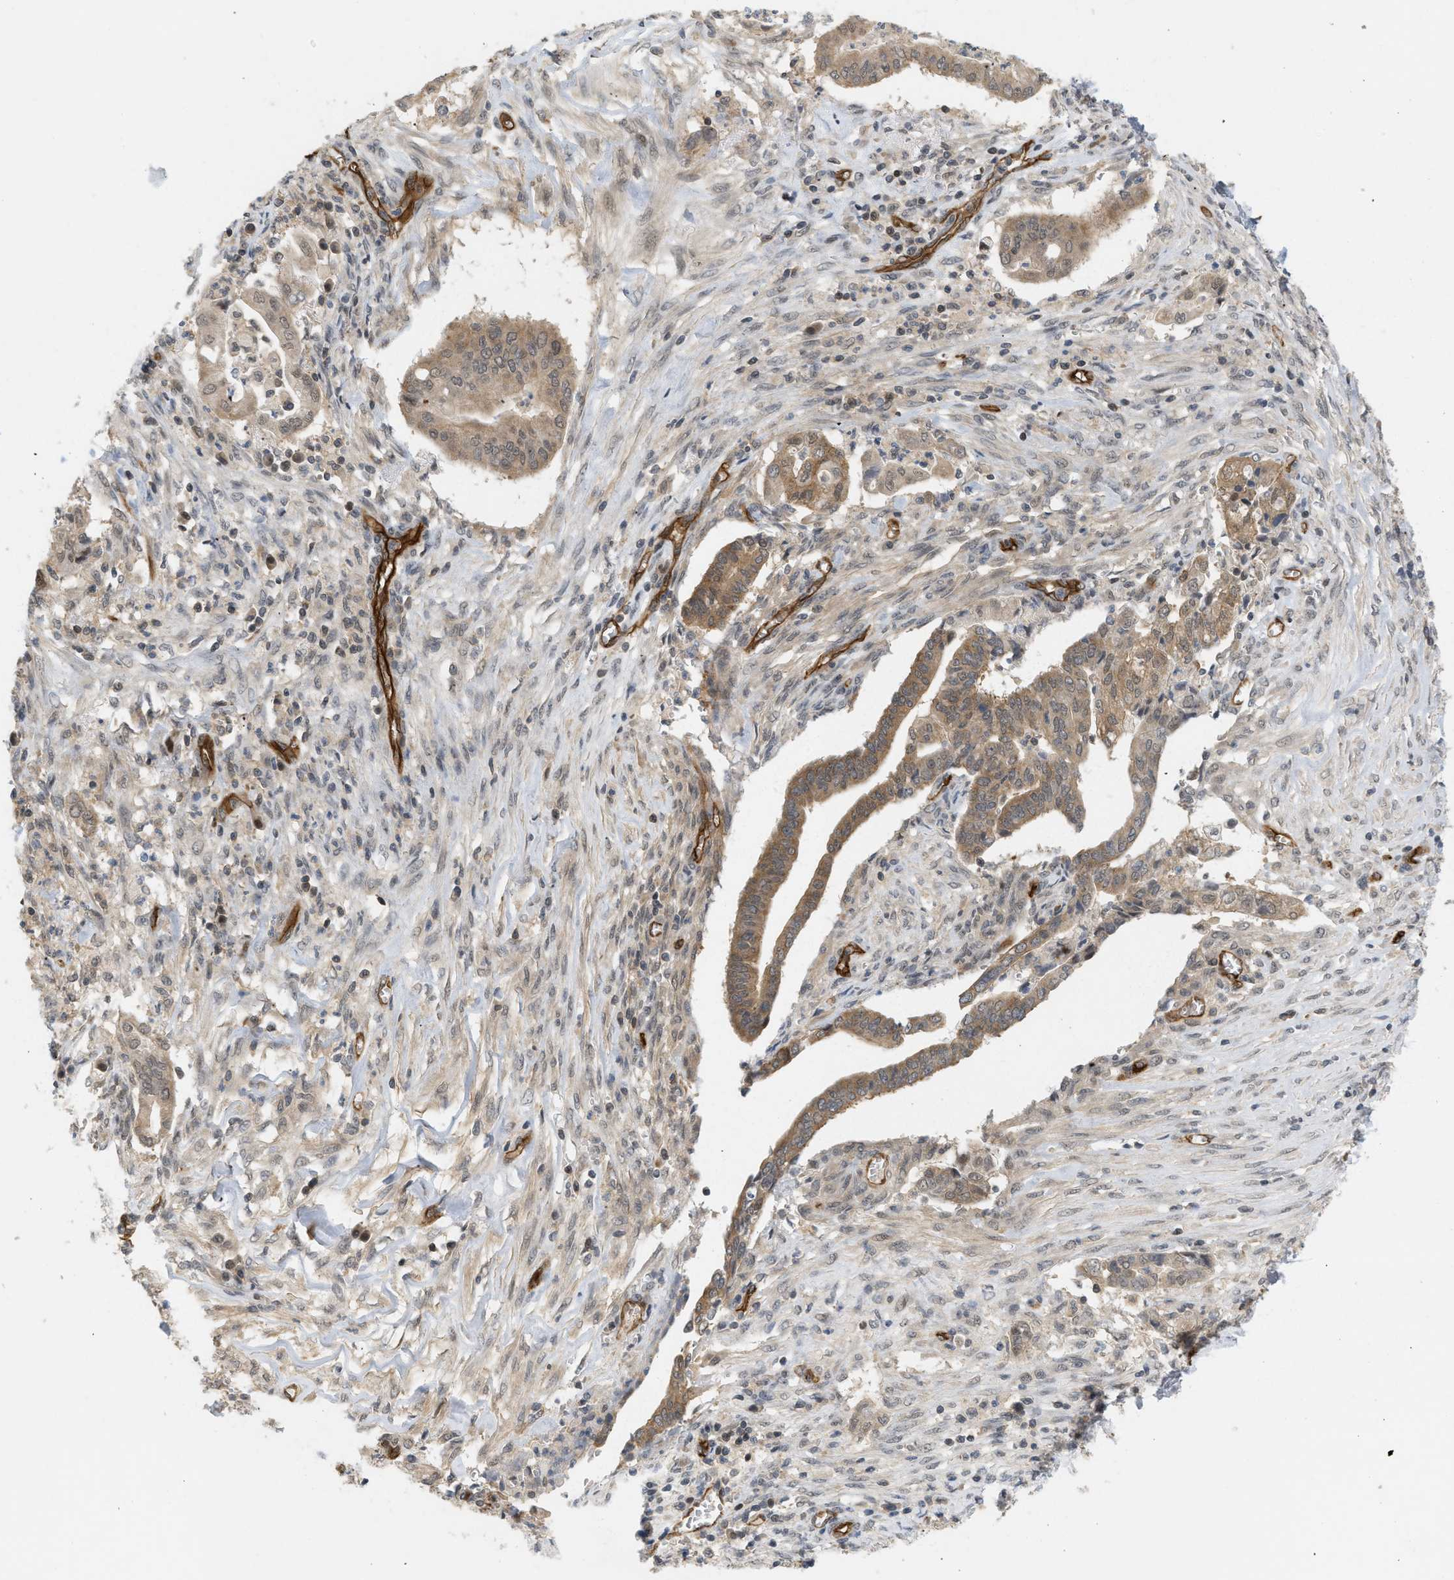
{"staining": {"intensity": "moderate", "quantity": ">75%", "location": "cytoplasmic/membranous"}, "tissue": "cervical cancer", "cell_type": "Tumor cells", "image_type": "cancer", "snomed": [{"axis": "morphology", "description": "Adenocarcinoma, NOS"}, {"axis": "topography", "description": "Cervix"}], "caption": "The photomicrograph shows a brown stain indicating the presence of a protein in the cytoplasmic/membranous of tumor cells in adenocarcinoma (cervical). Nuclei are stained in blue.", "gene": "PALMD", "patient": {"sex": "female", "age": 44}}